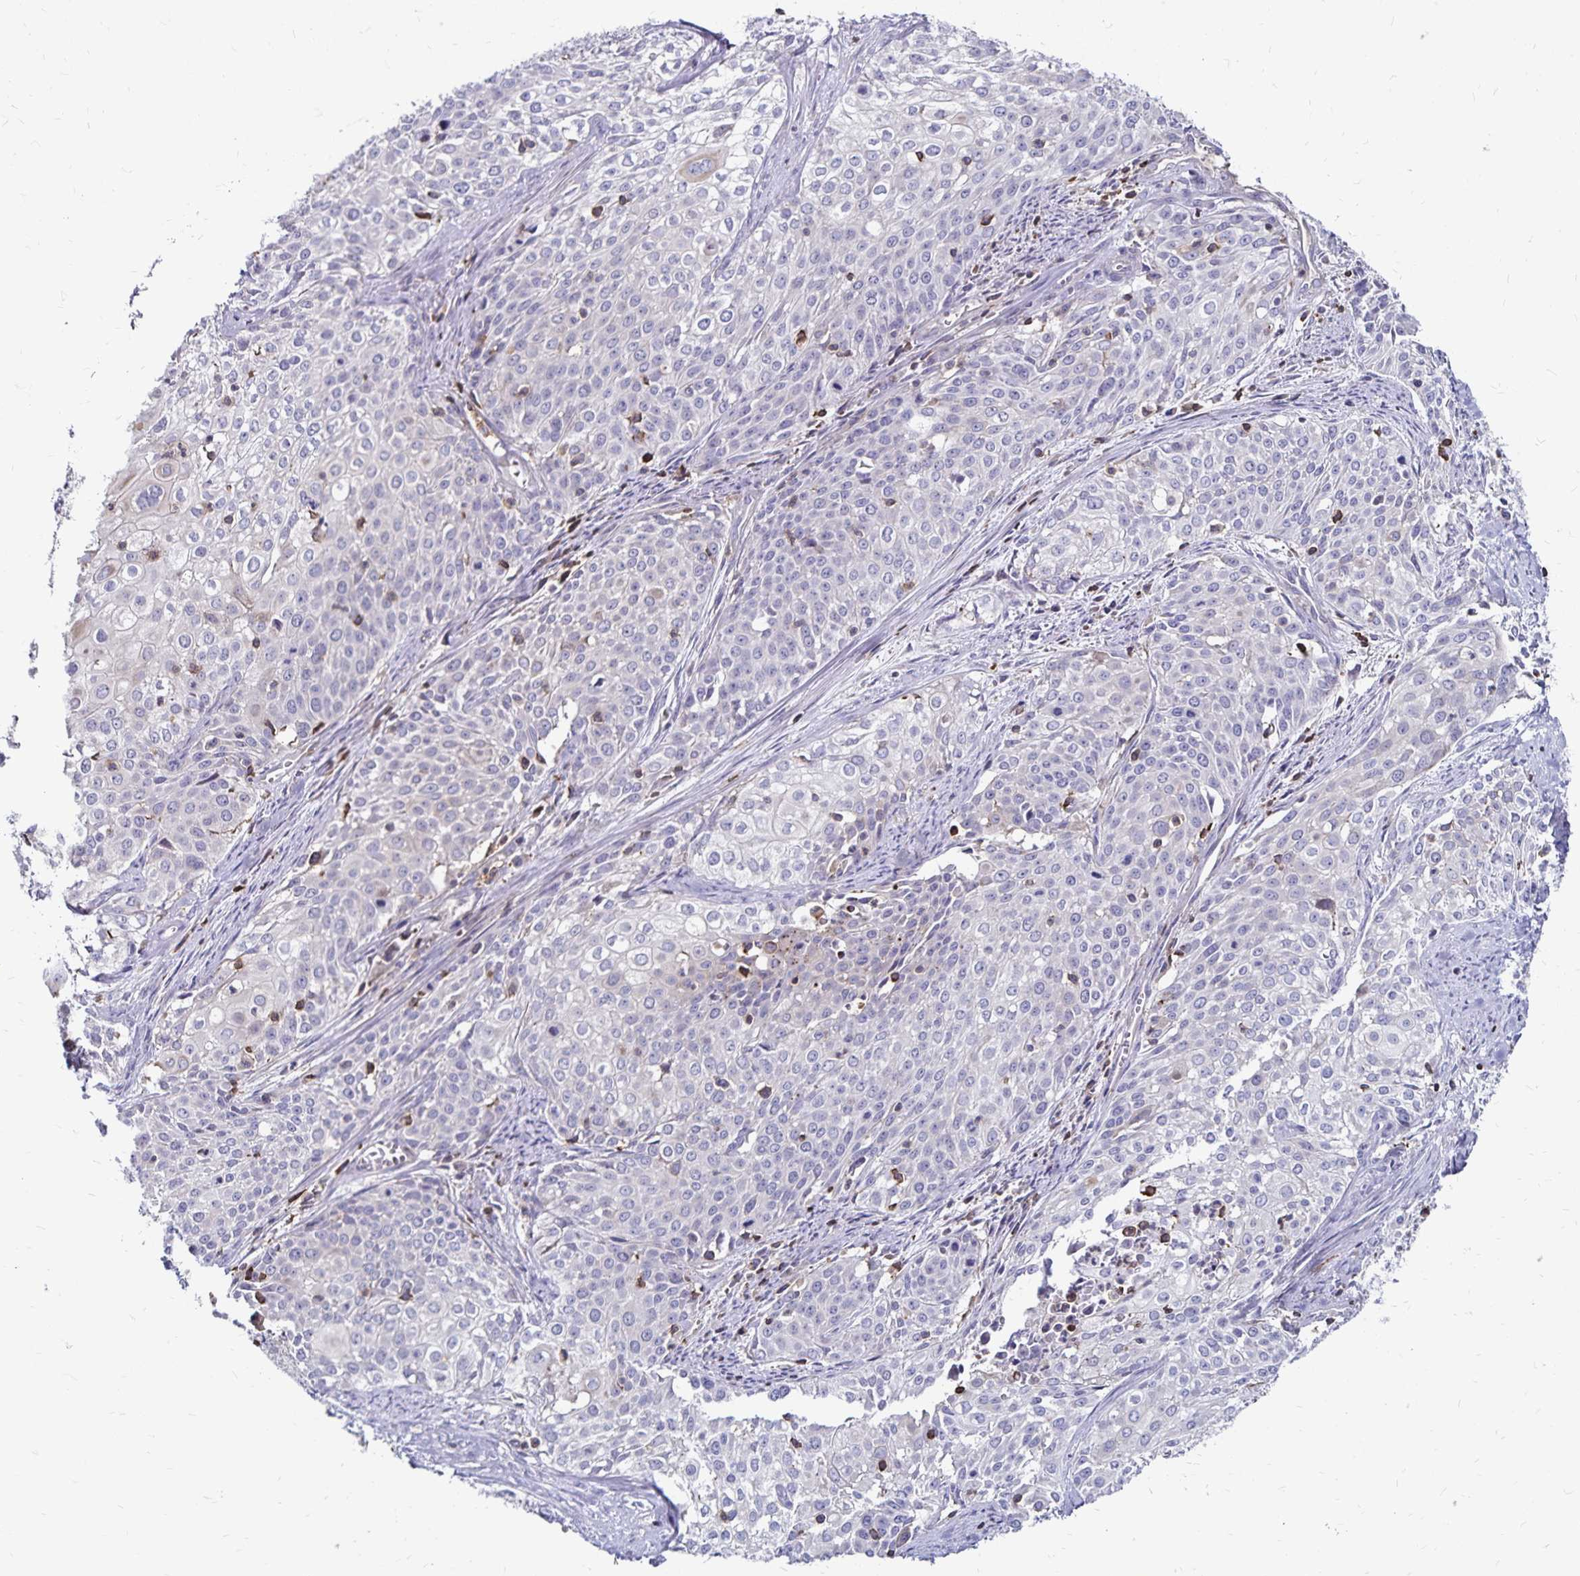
{"staining": {"intensity": "negative", "quantity": "none", "location": "none"}, "tissue": "cervical cancer", "cell_type": "Tumor cells", "image_type": "cancer", "snomed": [{"axis": "morphology", "description": "Squamous cell carcinoma, NOS"}, {"axis": "topography", "description": "Cervix"}], "caption": "Micrograph shows no significant protein positivity in tumor cells of squamous cell carcinoma (cervical).", "gene": "NAGPA", "patient": {"sex": "female", "age": 39}}